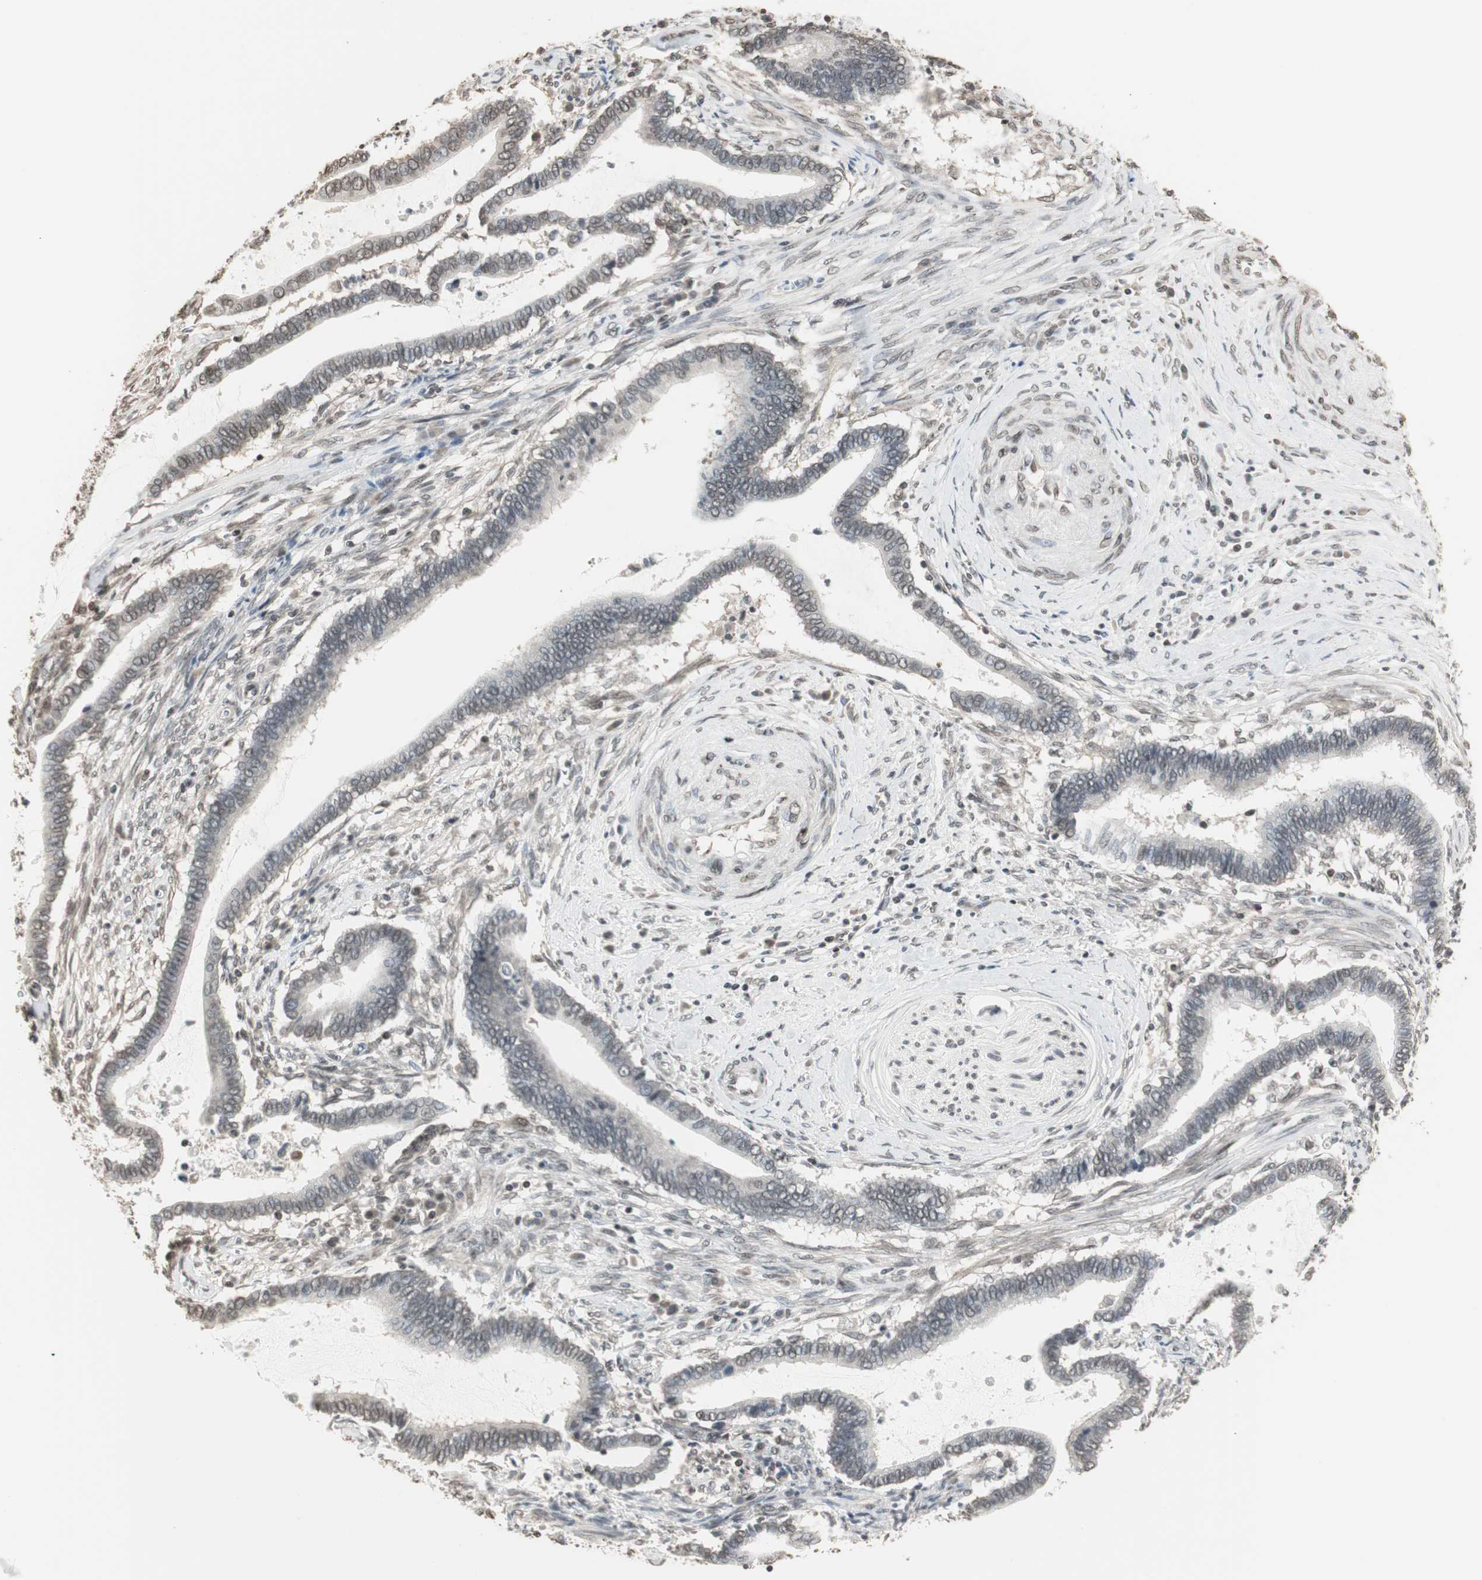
{"staining": {"intensity": "weak", "quantity": "<25%", "location": "none"}, "tissue": "cervical cancer", "cell_type": "Tumor cells", "image_type": "cancer", "snomed": [{"axis": "morphology", "description": "Adenocarcinoma, NOS"}, {"axis": "topography", "description": "Cervix"}], "caption": "DAB (3,3'-diaminobenzidine) immunohistochemical staining of cervical cancer (adenocarcinoma) displays no significant positivity in tumor cells.", "gene": "CBLC", "patient": {"sex": "female", "age": 44}}